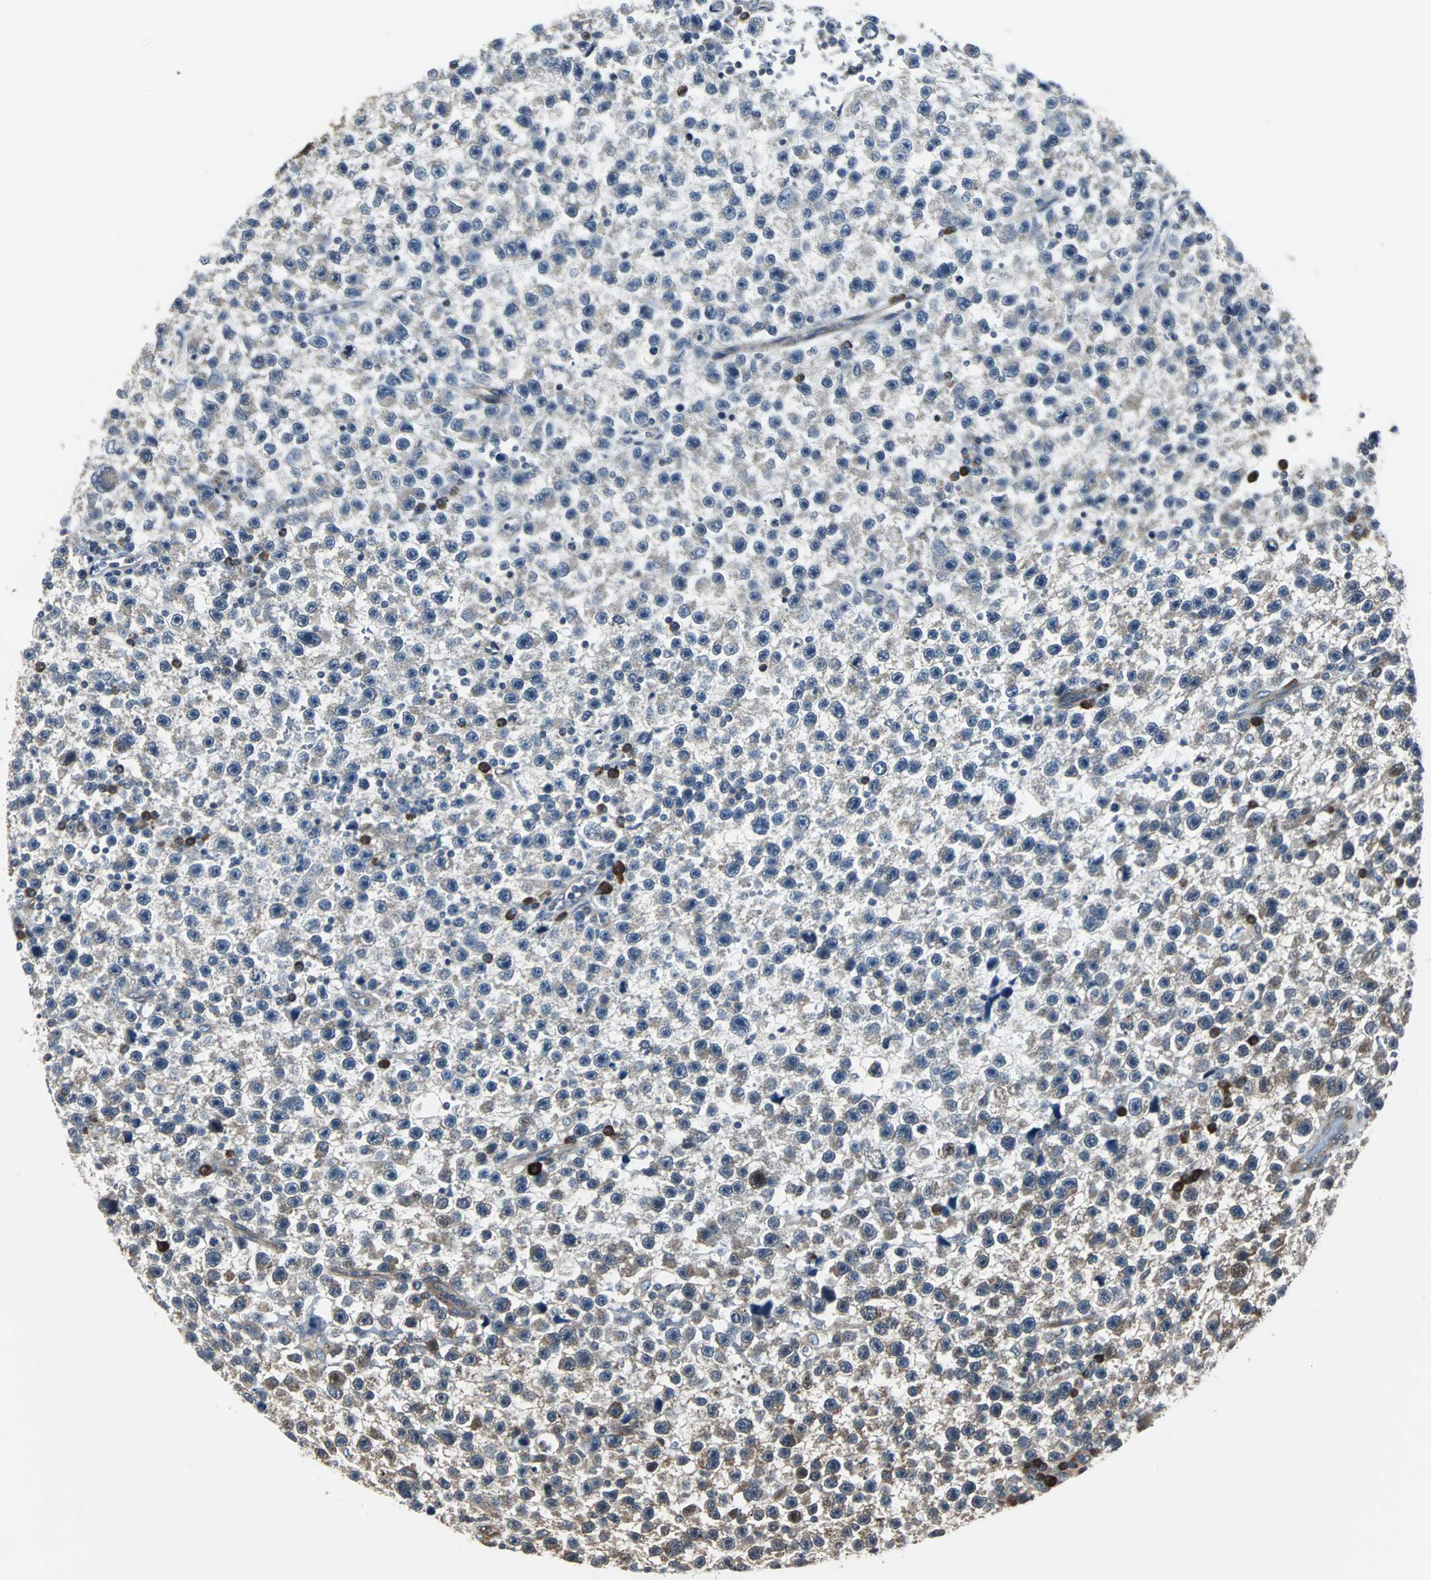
{"staining": {"intensity": "weak", "quantity": "25%-75%", "location": "cytoplasmic/membranous"}, "tissue": "testis cancer", "cell_type": "Tumor cells", "image_type": "cancer", "snomed": [{"axis": "morphology", "description": "Seminoma, NOS"}, {"axis": "topography", "description": "Testis"}], "caption": "Immunohistochemistry (IHC) image of seminoma (testis) stained for a protein (brown), which displays low levels of weak cytoplasmic/membranous expression in approximately 25%-75% of tumor cells.", "gene": "CHP1", "patient": {"sex": "male", "age": 33}}